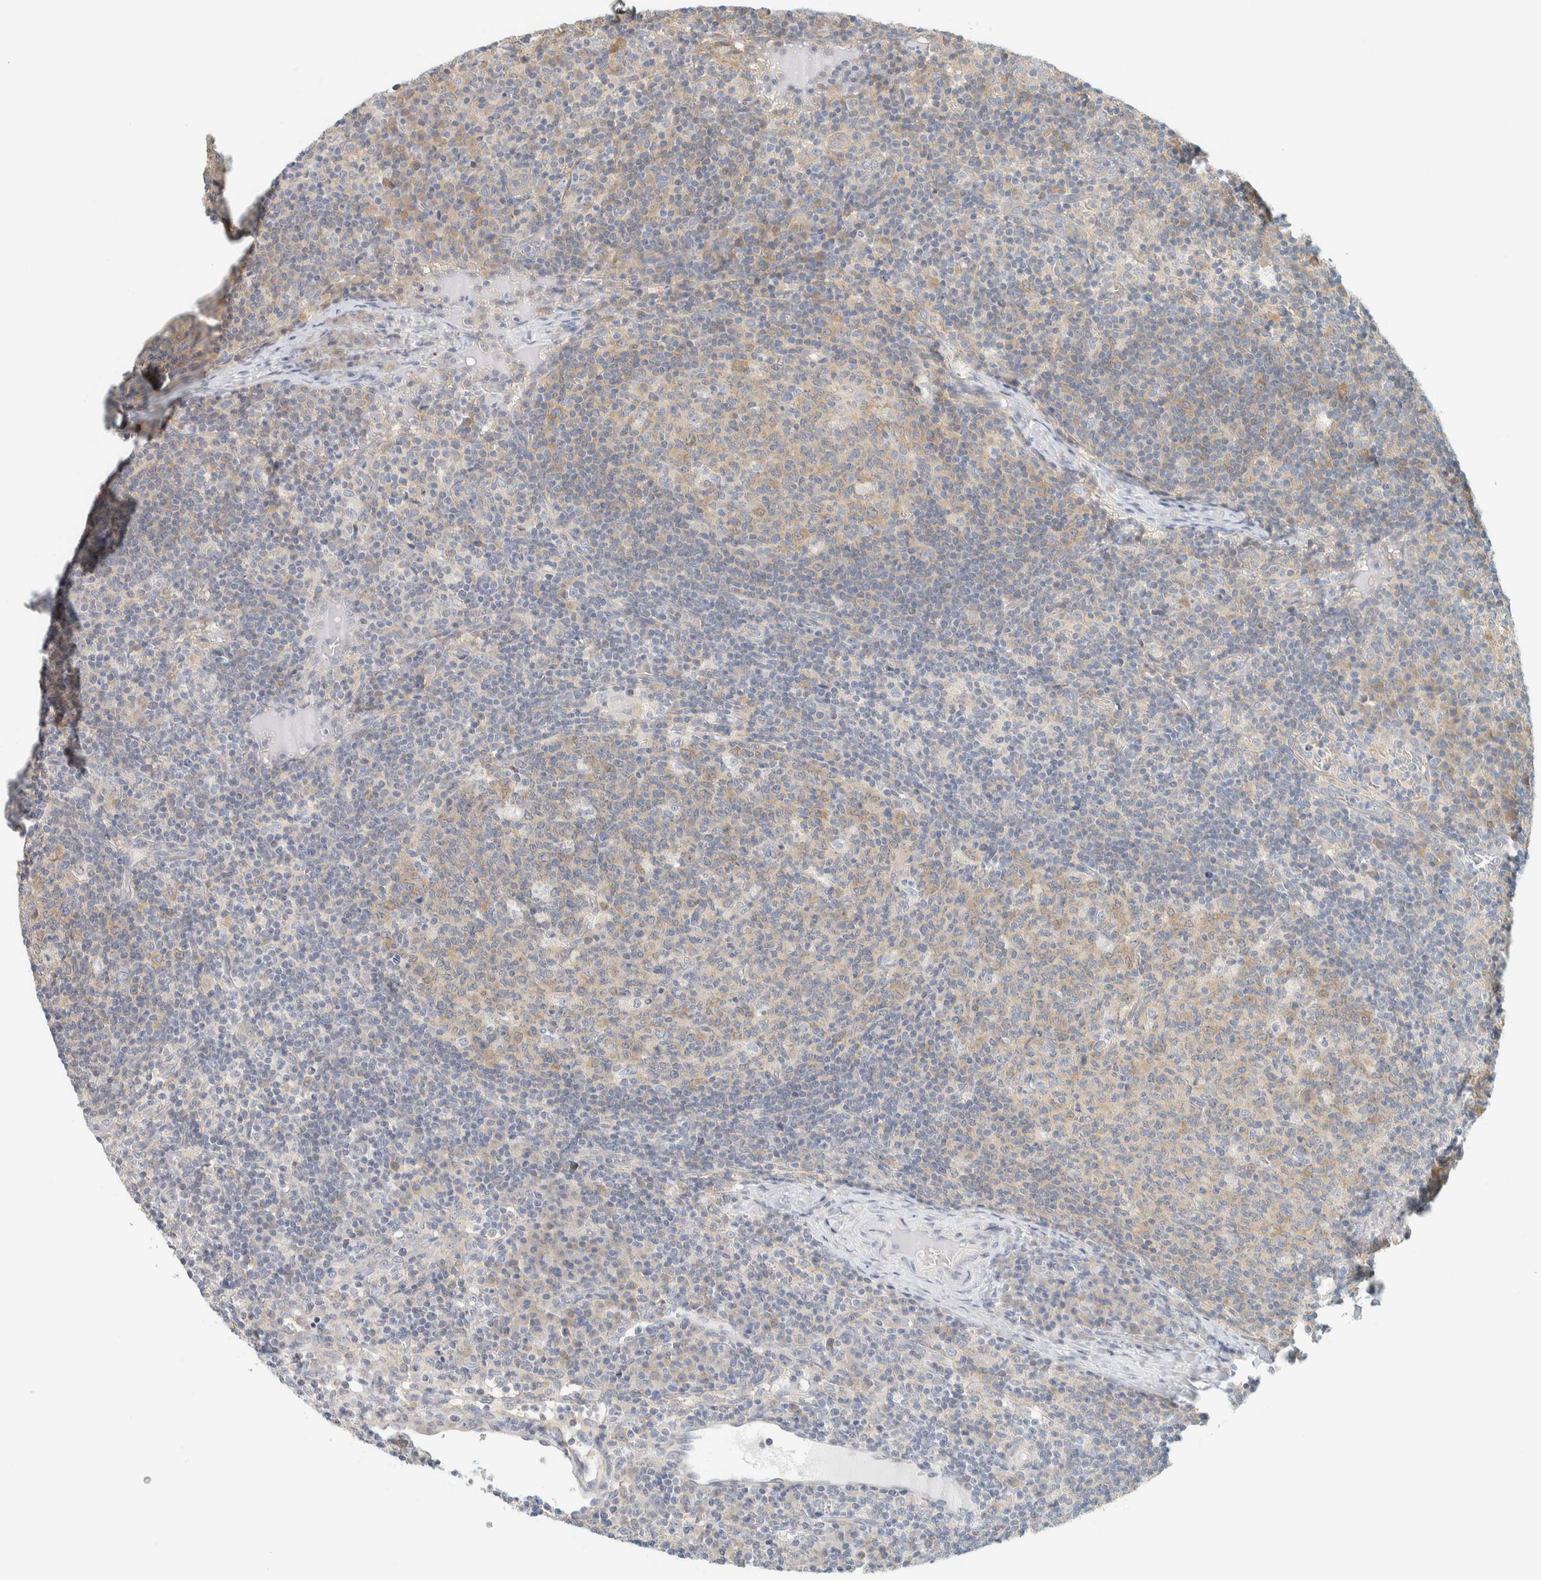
{"staining": {"intensity": "weak", "quantity": ">75%", "location": "cytoplasmic/membranous"}, "tissue": "lymph node", "cell_type": "Germinal center cells", "image_type": "normal", "snomed": [{"axis": "morphology", "description": "Normal tissue, NOS"}, {"axis": "morphology", "description": "Inflammation, NOS"}, {"axis": "topography", "description": "Lymph node"}], "caption": "This photomicrograph demonstrates immunohistochemistry (IHC) staining of unremarkable human lymph node, with low weak cytoplasmic/membranous positivity in about >75% of germinal center cells.", "gene": "AARSD1", "patient": {"sex": "male", "age": 55}}